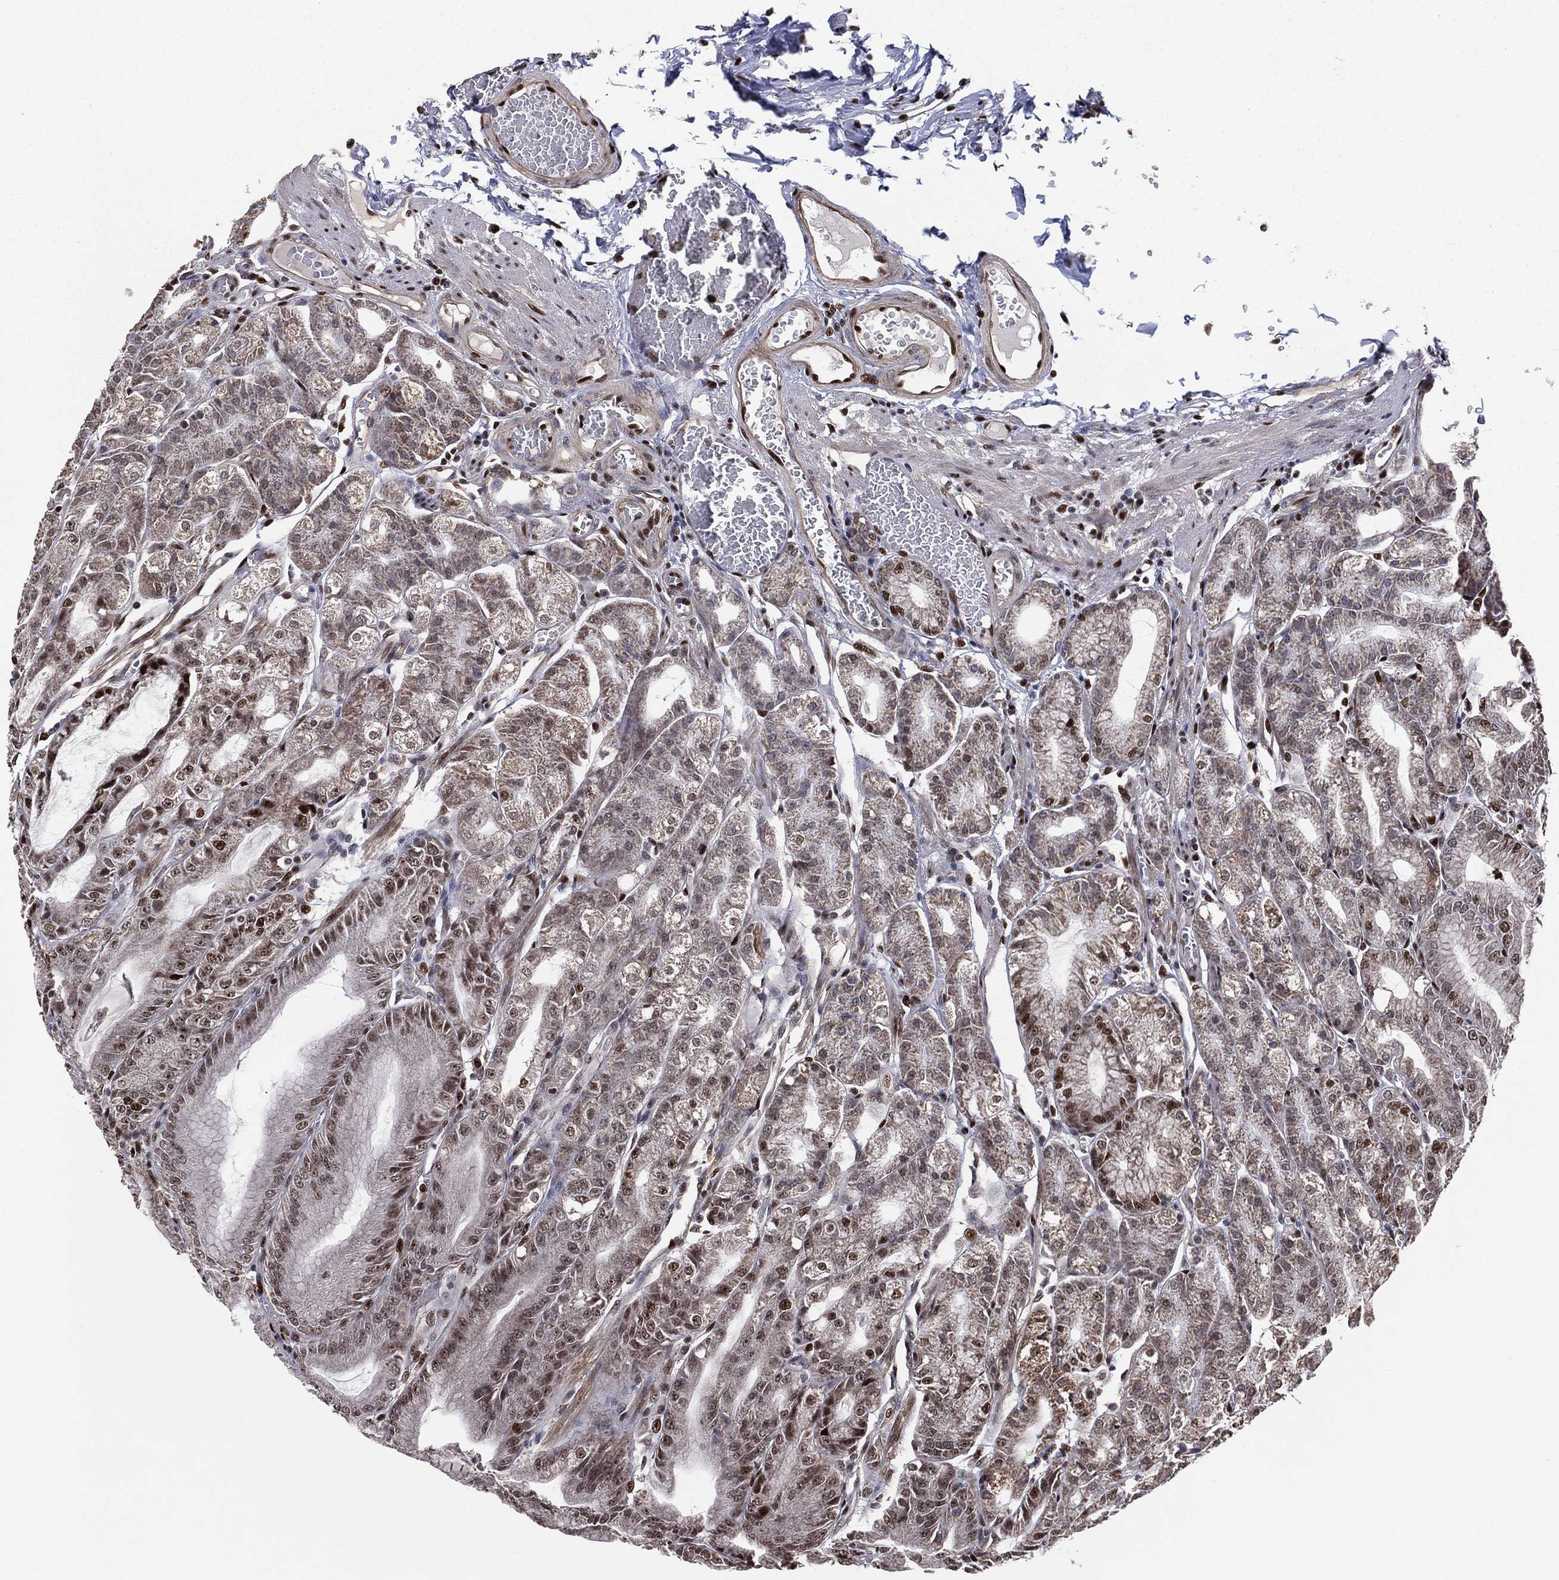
{"staining": {"intensity": "strong", "quantity": "25%-75%", "location": "nuclear"}, "tissue": "stomach", "cell_type": "Glandular cells", "image_type": "normal", "snomed": [{"axis": "morphology", "description": "Normal tissue, NOS"}, {"axis": "topography", "description": "Stomach"}], "caption": "Protein analysis of normal stomach demonstrates strong nuclear staining in about 25%-75% of glandular cells. (DAB (3,3'-diaminobenzidine) IHC with brightfield microscopy, high magnification).", "gene": "TP53BP1", "patient": {"sex": "male", "age": 71}}